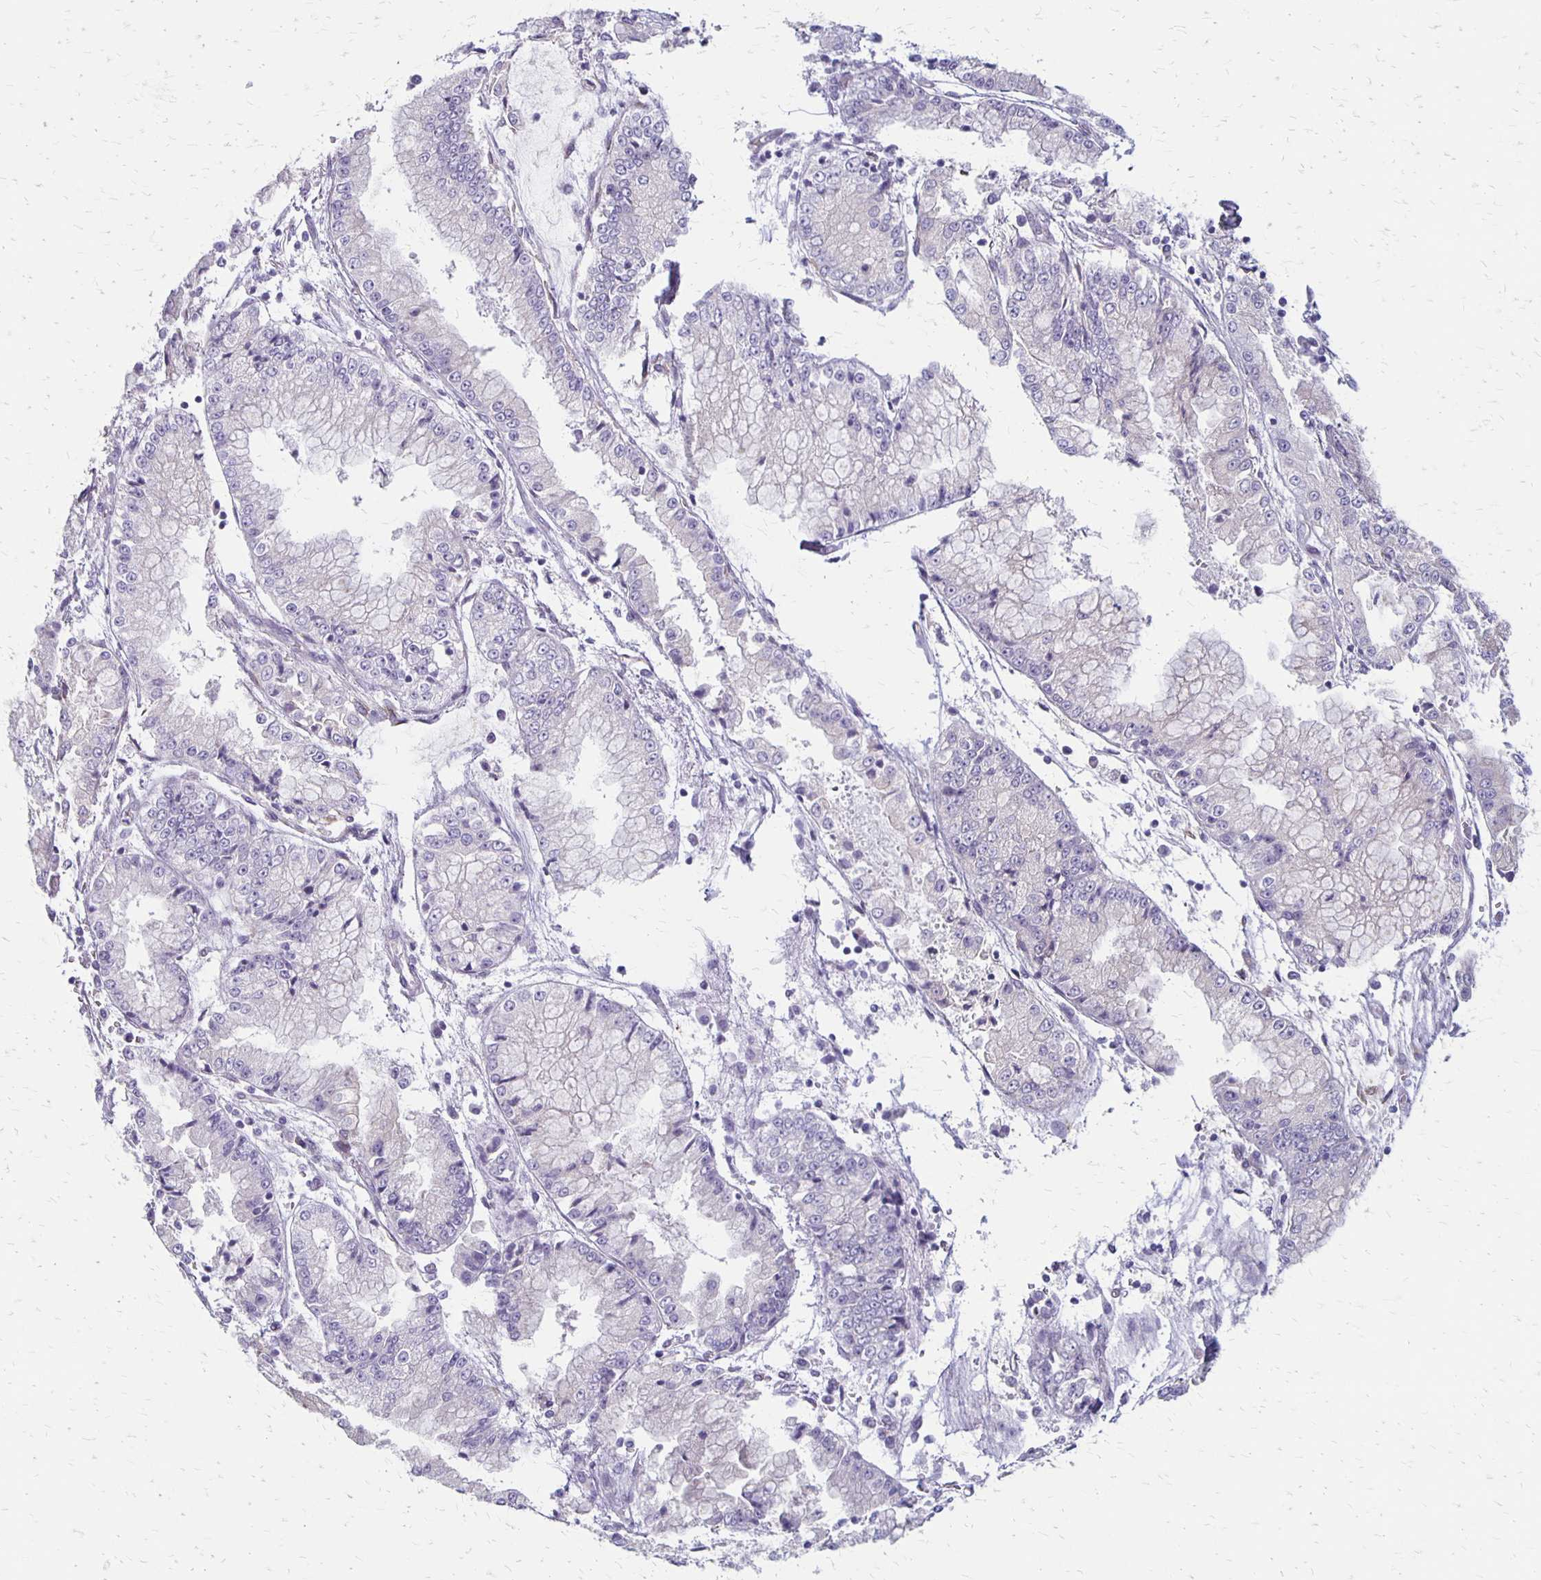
{"staining": {"intensity": "negative", "quantity": "none", "location": "none"}, "tissue": "stomach cancer", "cell_type": "Tumor cells", "image_type": "cancer", "snomed": [{"axis": "morphology", "description": "Adenocarcinoma, NOS"}, {"axis": "topography", "description": "Stomach, upper"}], "caption": "Human adenocarcinoma (stomach) stained for a protein using immunohistochemistry demonstrates no staining in tumor cells.", "gene": "HOMER1", "patient": {"sex": "female", "age": 74}}